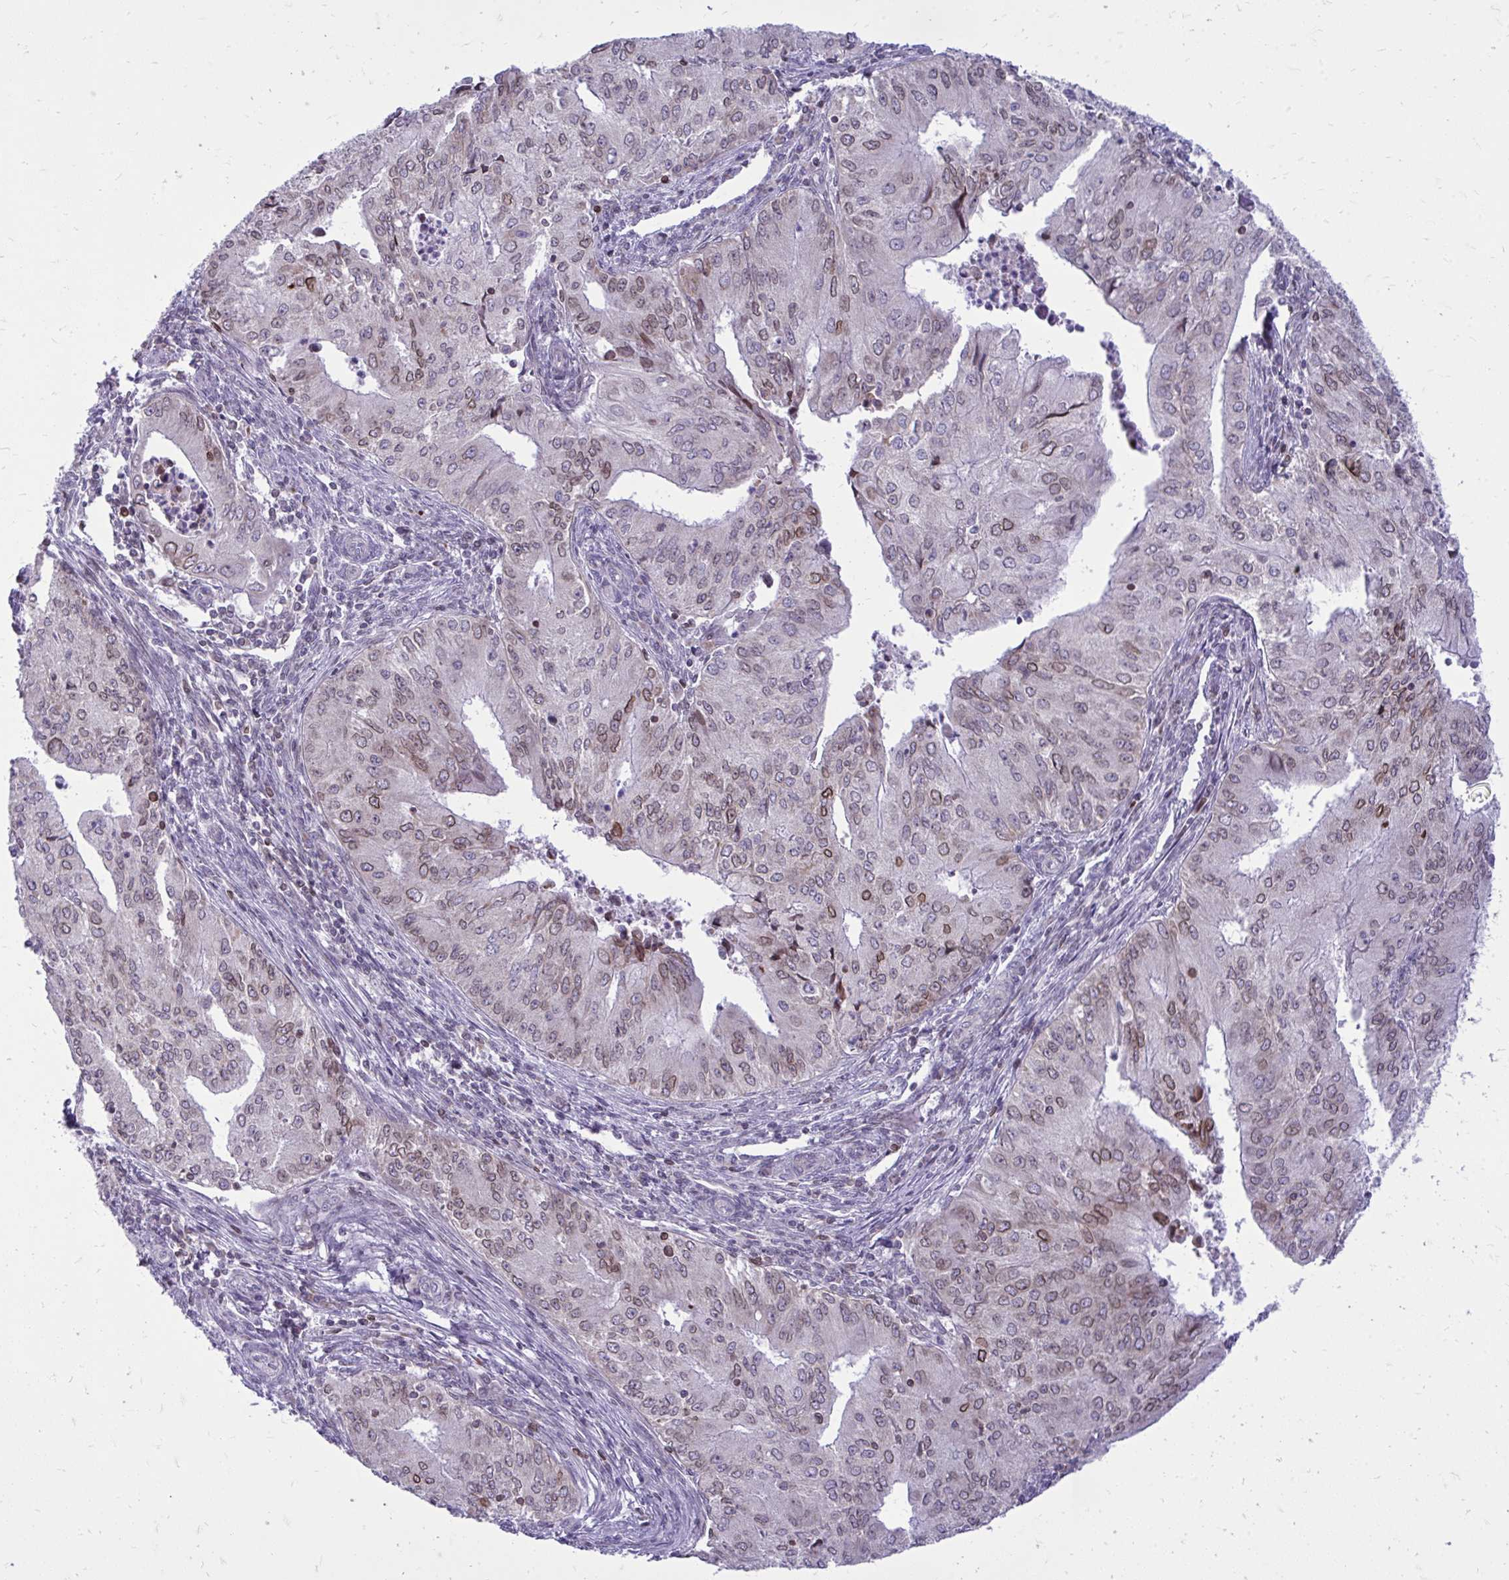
{"staining": {"intensity": "moderate", "quantity": "<25%", "location": "cytoplasmic/membranous,nuclear"}, "tissue": "endometrial cancer", "cell_type": "Tumor cells", "image_type": "cancer", "snomed": [{"axis": "morphology", "description": "Adenocarcinoma, NOS"}, {"axis": "topography", "description": "Endometrium"}], "caption": "A high-resolution image shows IHC staining of endometrial cancer (adenocarcinoma), which exhibits moderate cytoplasmic/membranous and nuclear staining in approximately <25% of tumor cells.", "gene": "RPS6KA2", "patient": {"sex": "female", "age": 50}}